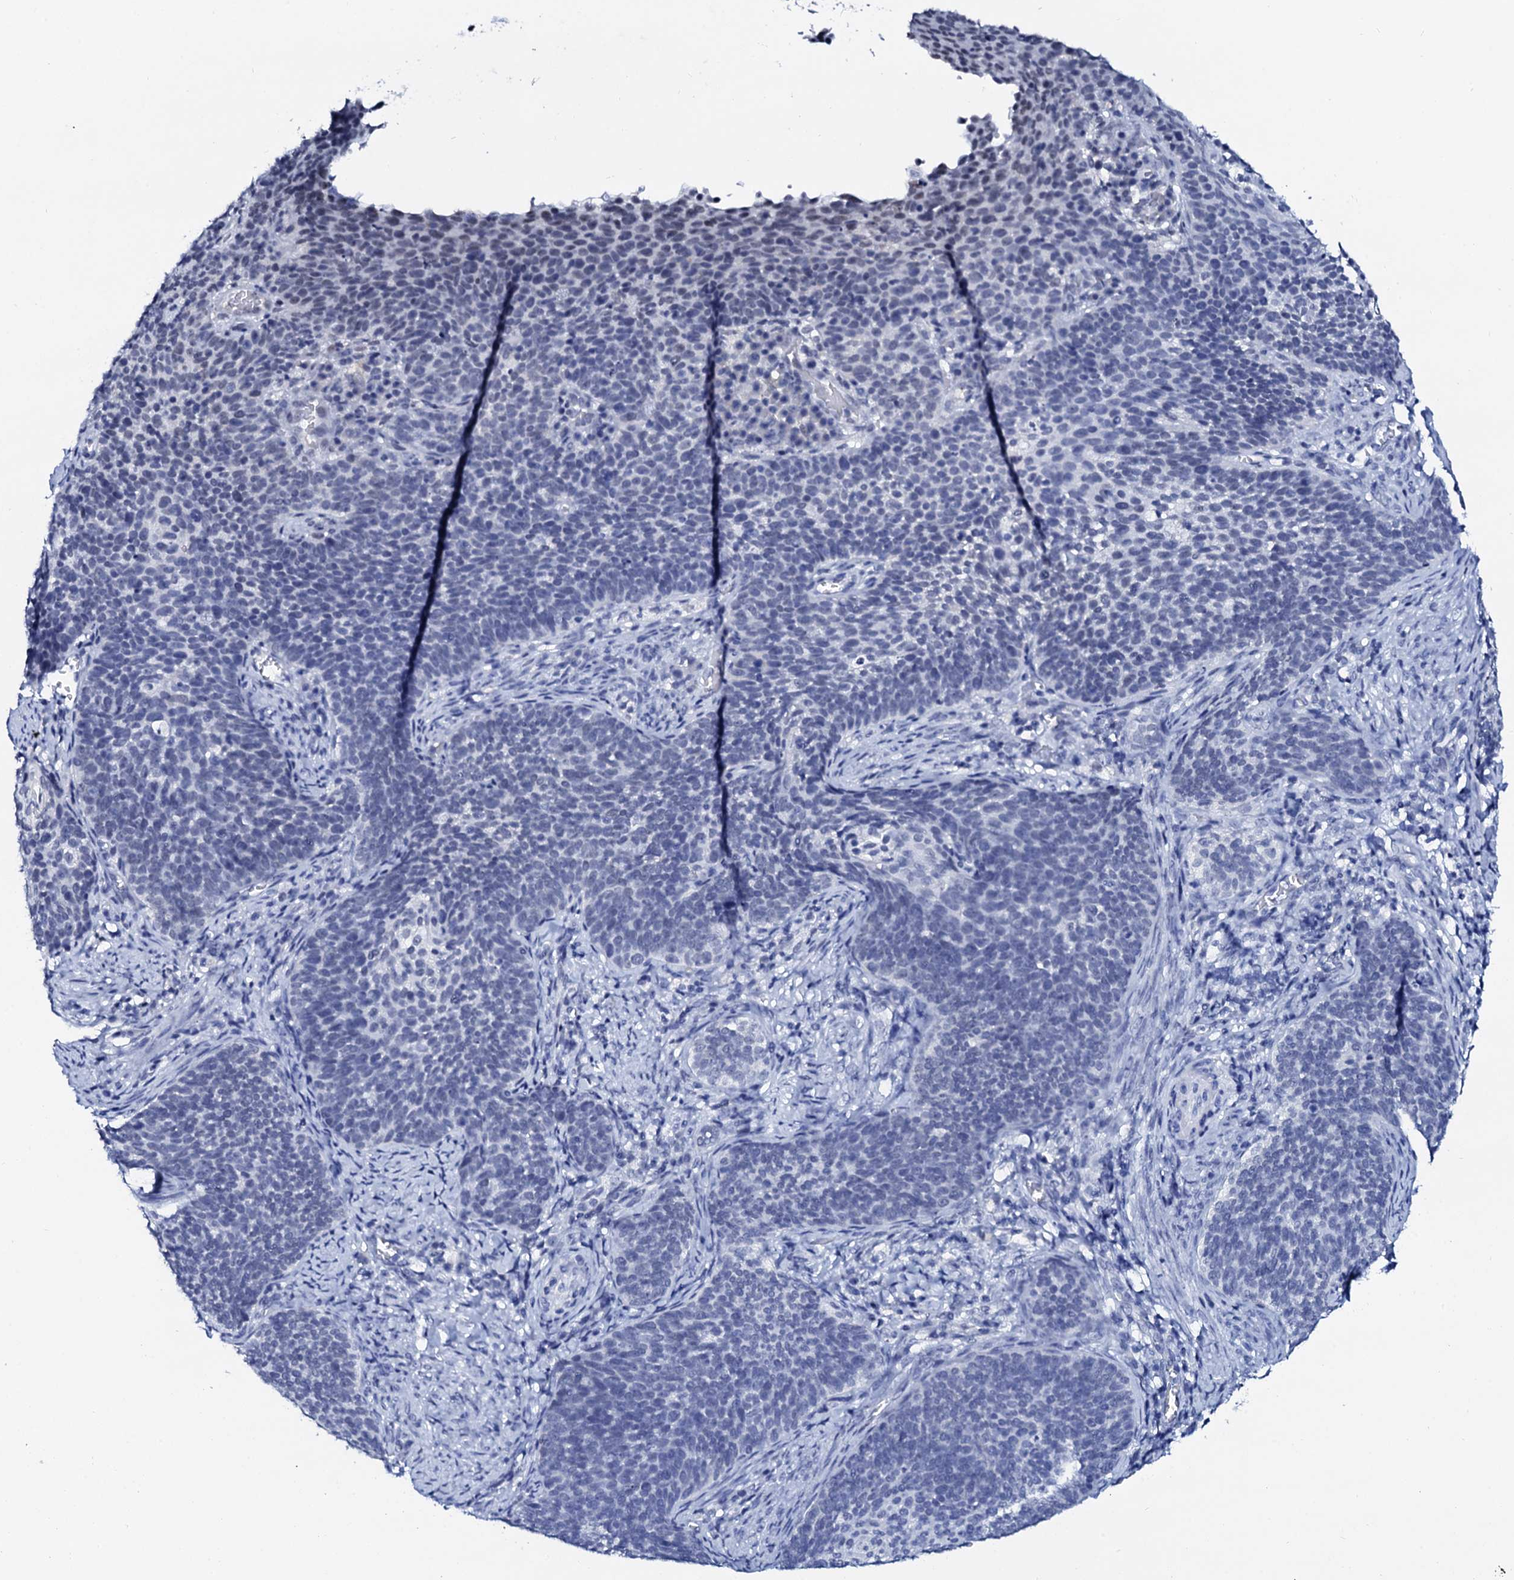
{"staining": {"intensity": "negative", "quantity": "none", "location": "none"}, "tissue": "cervical cancer", "cell_type": "Tumor cells", "image_type": "cancer", "snomed": [{"axis": "morphology", "description": "Normal tissue, NOS"}, {"axis": "morphology", "description": "Squamous cell carcinoma, NOS"}, {"axis": "topography", "description": "Cervix"}], "caption": "Immunohistochemistry (IHC) photomicrograph of neoplastic tissue: squamous cell carcinoma (cervical) stained with DAB (3,3'-diaminobenzidine) demonstrates no significant protein expression in tumor cells.", "gene": "SPATA19", "patient": {"sex": "female", "age": 39}}